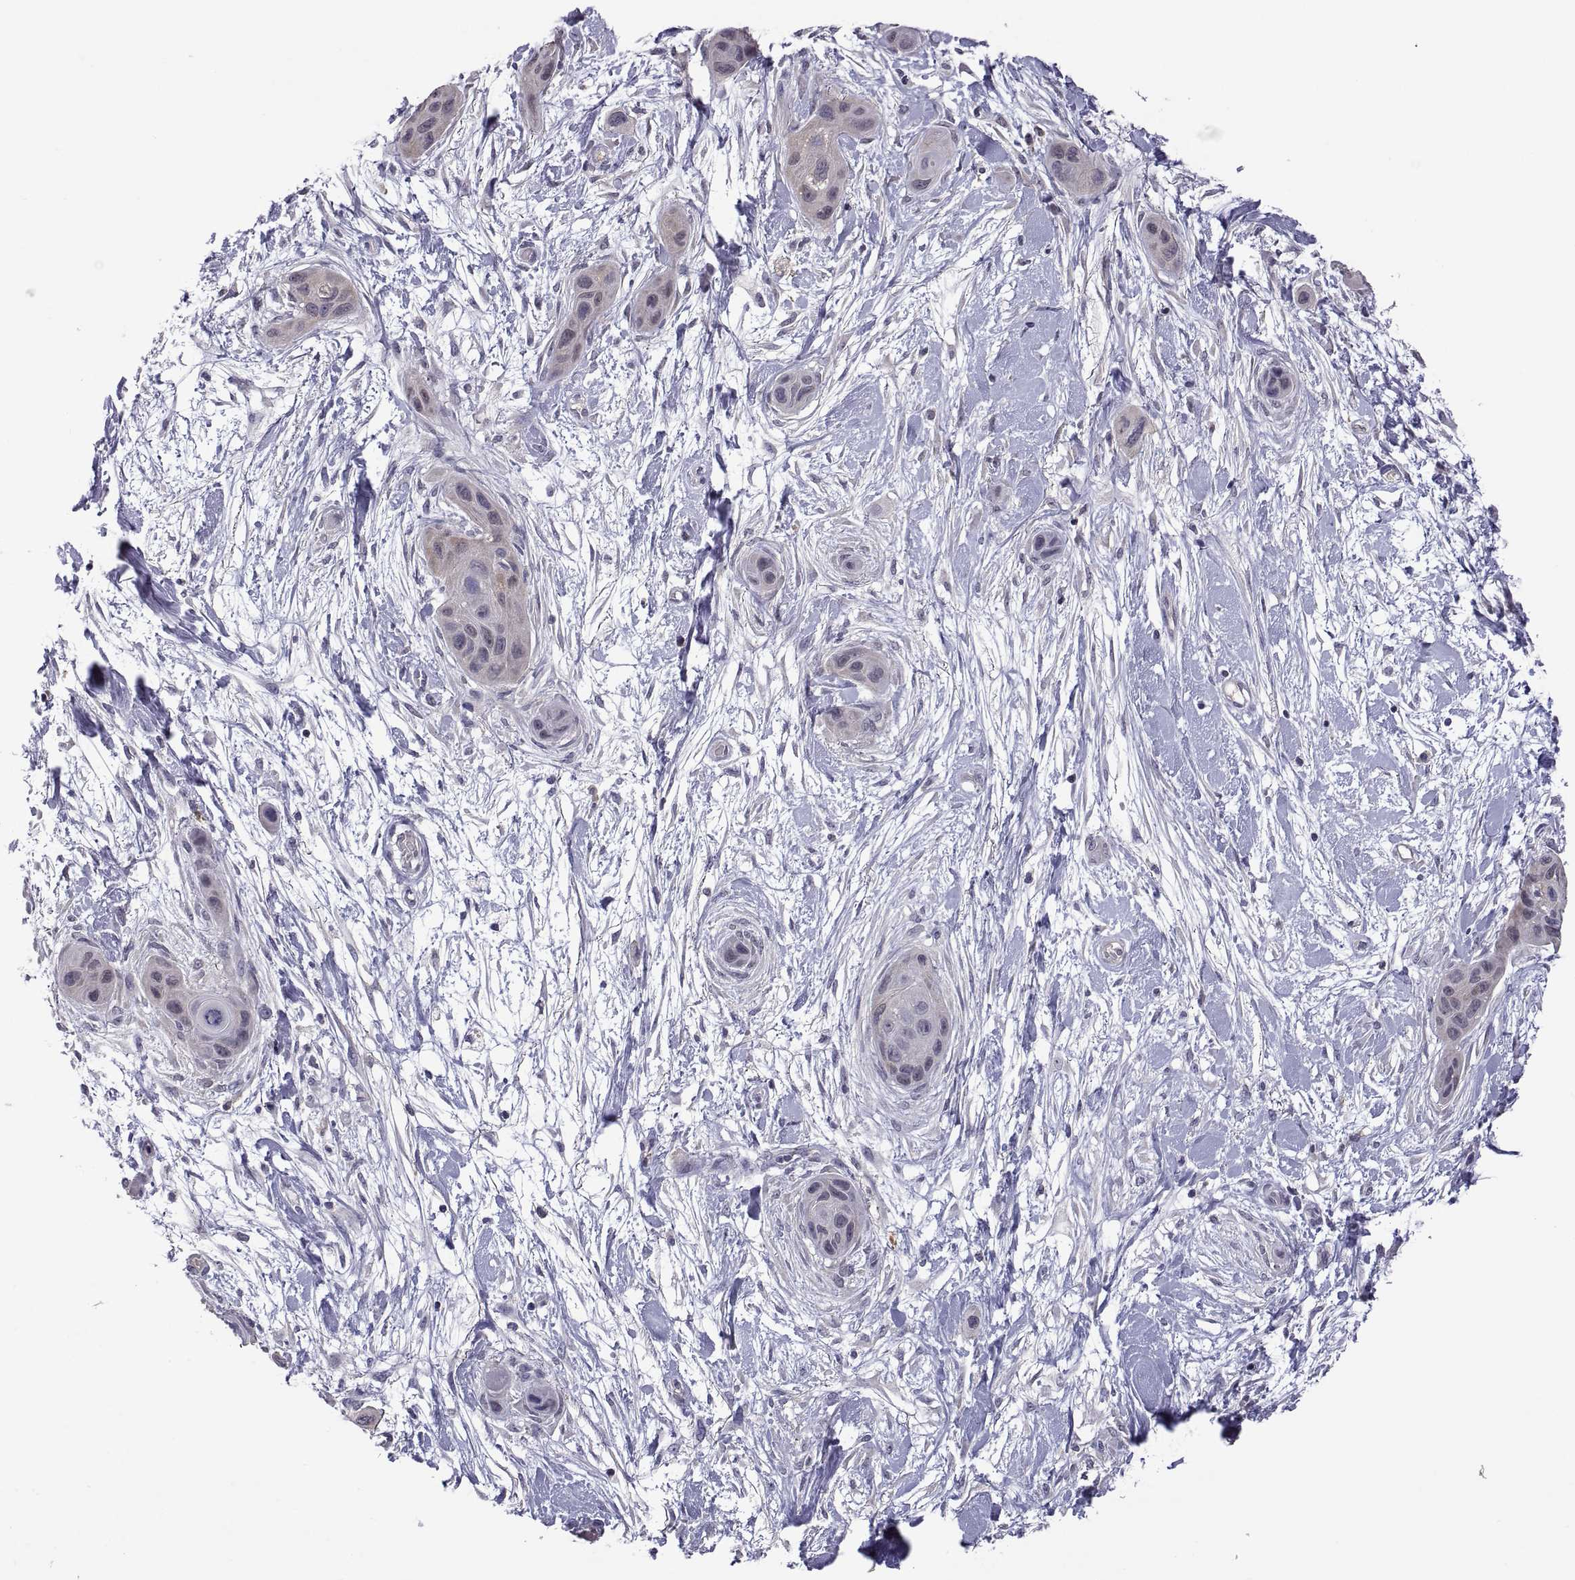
{"staining": {"intensity": "negative", "quantity": "none", "location": "none"}, "tissue": "skin cancer", "cell_type": "Tumor cells", "image_type": "cancer", "snomed": [{"axis": "morphology", "description": "Squamous cell carcinoma, NOS"}, {"axis": "topography", "description": "Skin"}], "caption": "Immunohistochemistry (IHC) photomicrograph of neoplastic tissue: skin cancer stained with DAB (3,3'-diaminobenzidine) displays no significant protein expression in tumor cells.", "gene": "FGF9", "patient": {"sex": "male", "age": 79}}